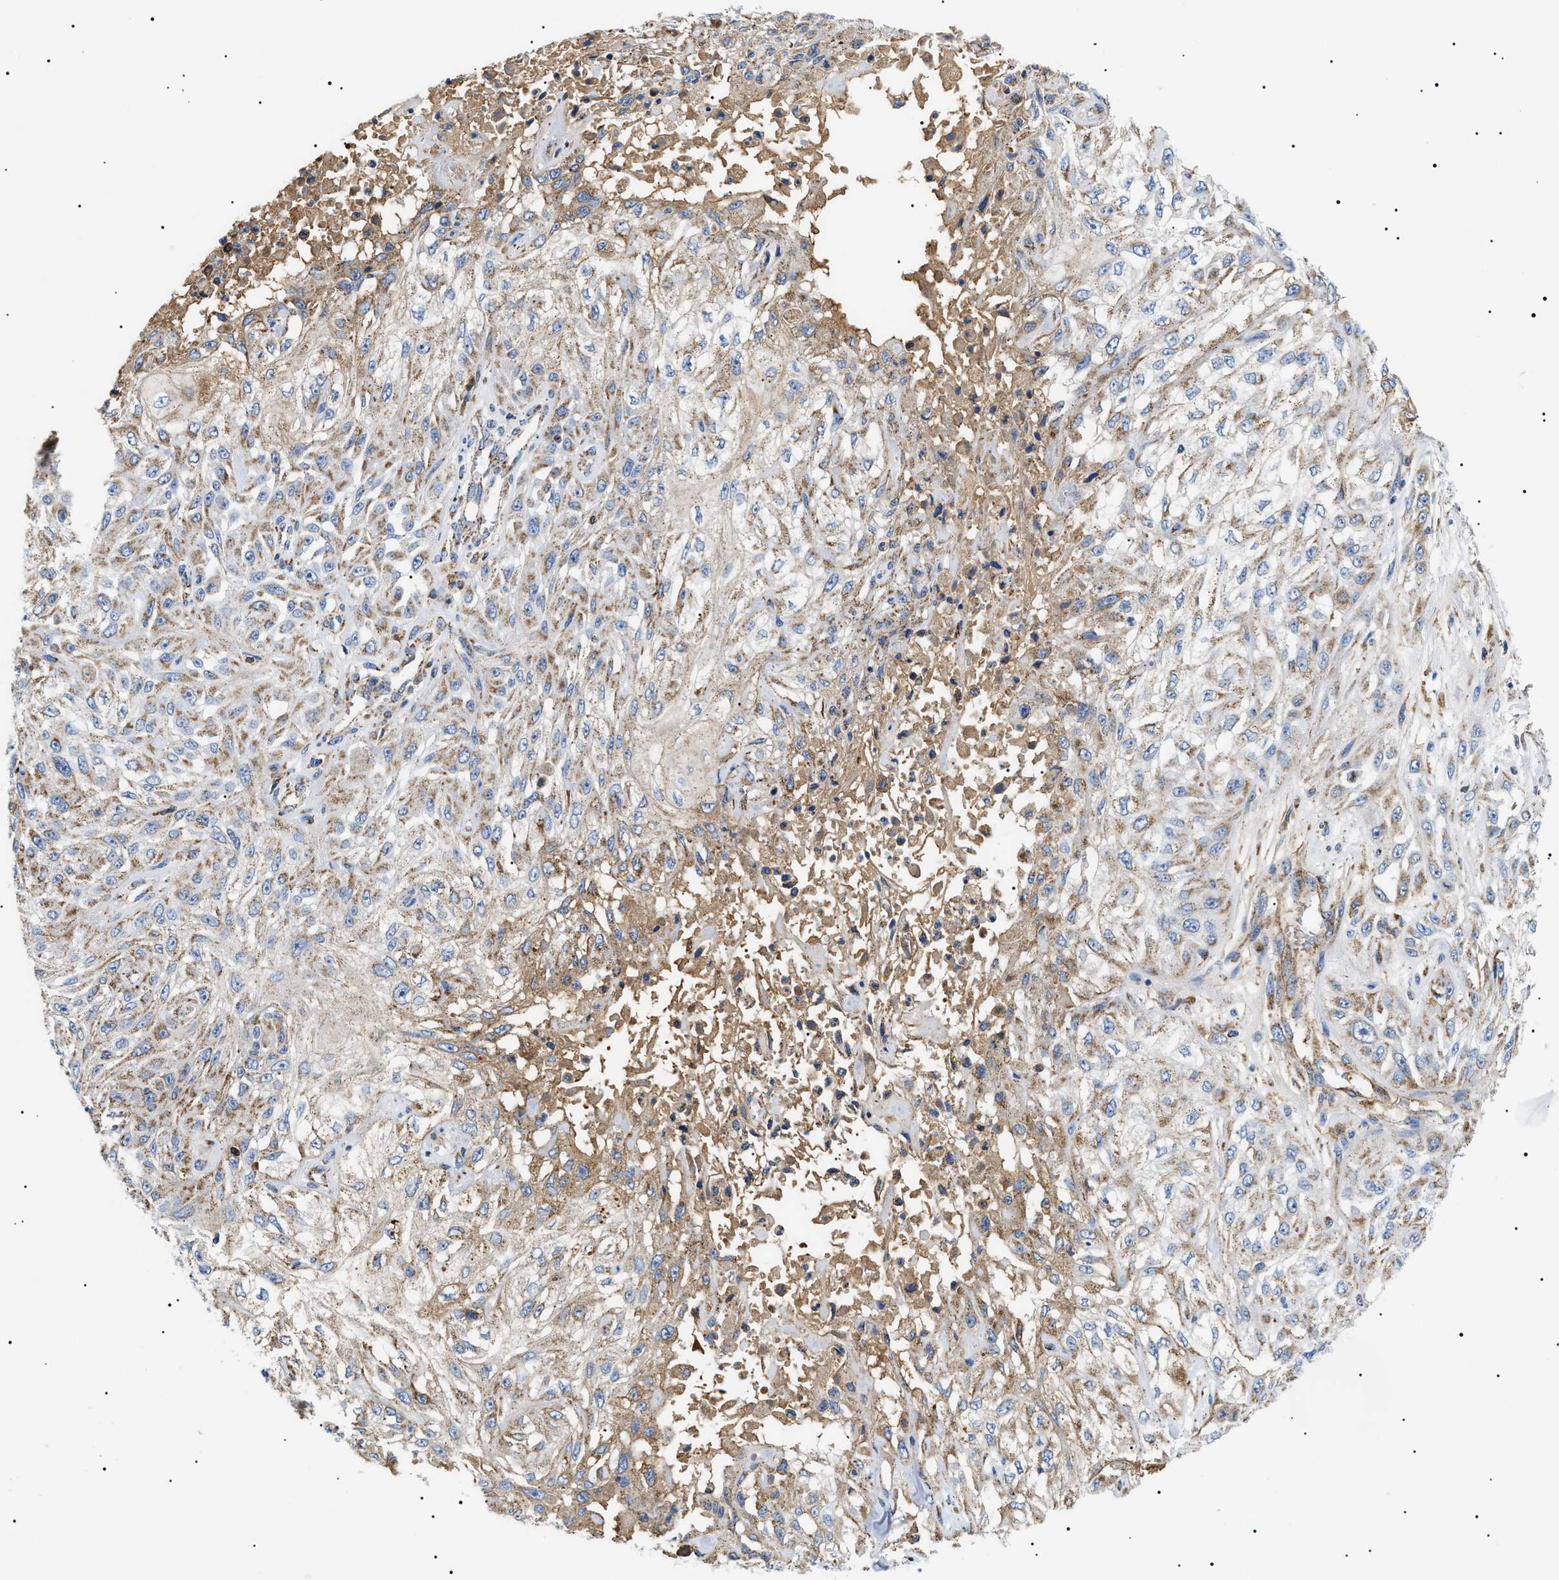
{"staining": {"intensity": "moderate", "quantity": "<25%", "location": "cytoplasmic/membranous"}, "tissue": "skin cancer", "cell_type": "Tumor cells", "image_type": "cancer", "snomed": [{"axis": "morphology", "description": "Squamous cell carcinoma, NOS"}, {"axis": "morphology", "description": "Squamous cell carcinoma, metastatic, NOS"}, {"axis": "topography", "description": "Skin"}, {"axis": "topography", "description": "Lymph node"}], "caption": "Immunohistochemical staining of skin cancer (metastatic squamous cell carcinoma) shows moderate cytoplasmic/membranous protein positivity in approximately <25% of tumor cells. The staining is performed using DAB (3,3'-diaminobenzidine) brown chromogen to label protein expression. The nuclei are counter-stained blue using hematoxylin.", "gene": "OXSM", "patient": {"sex": "male", "age": 75}}